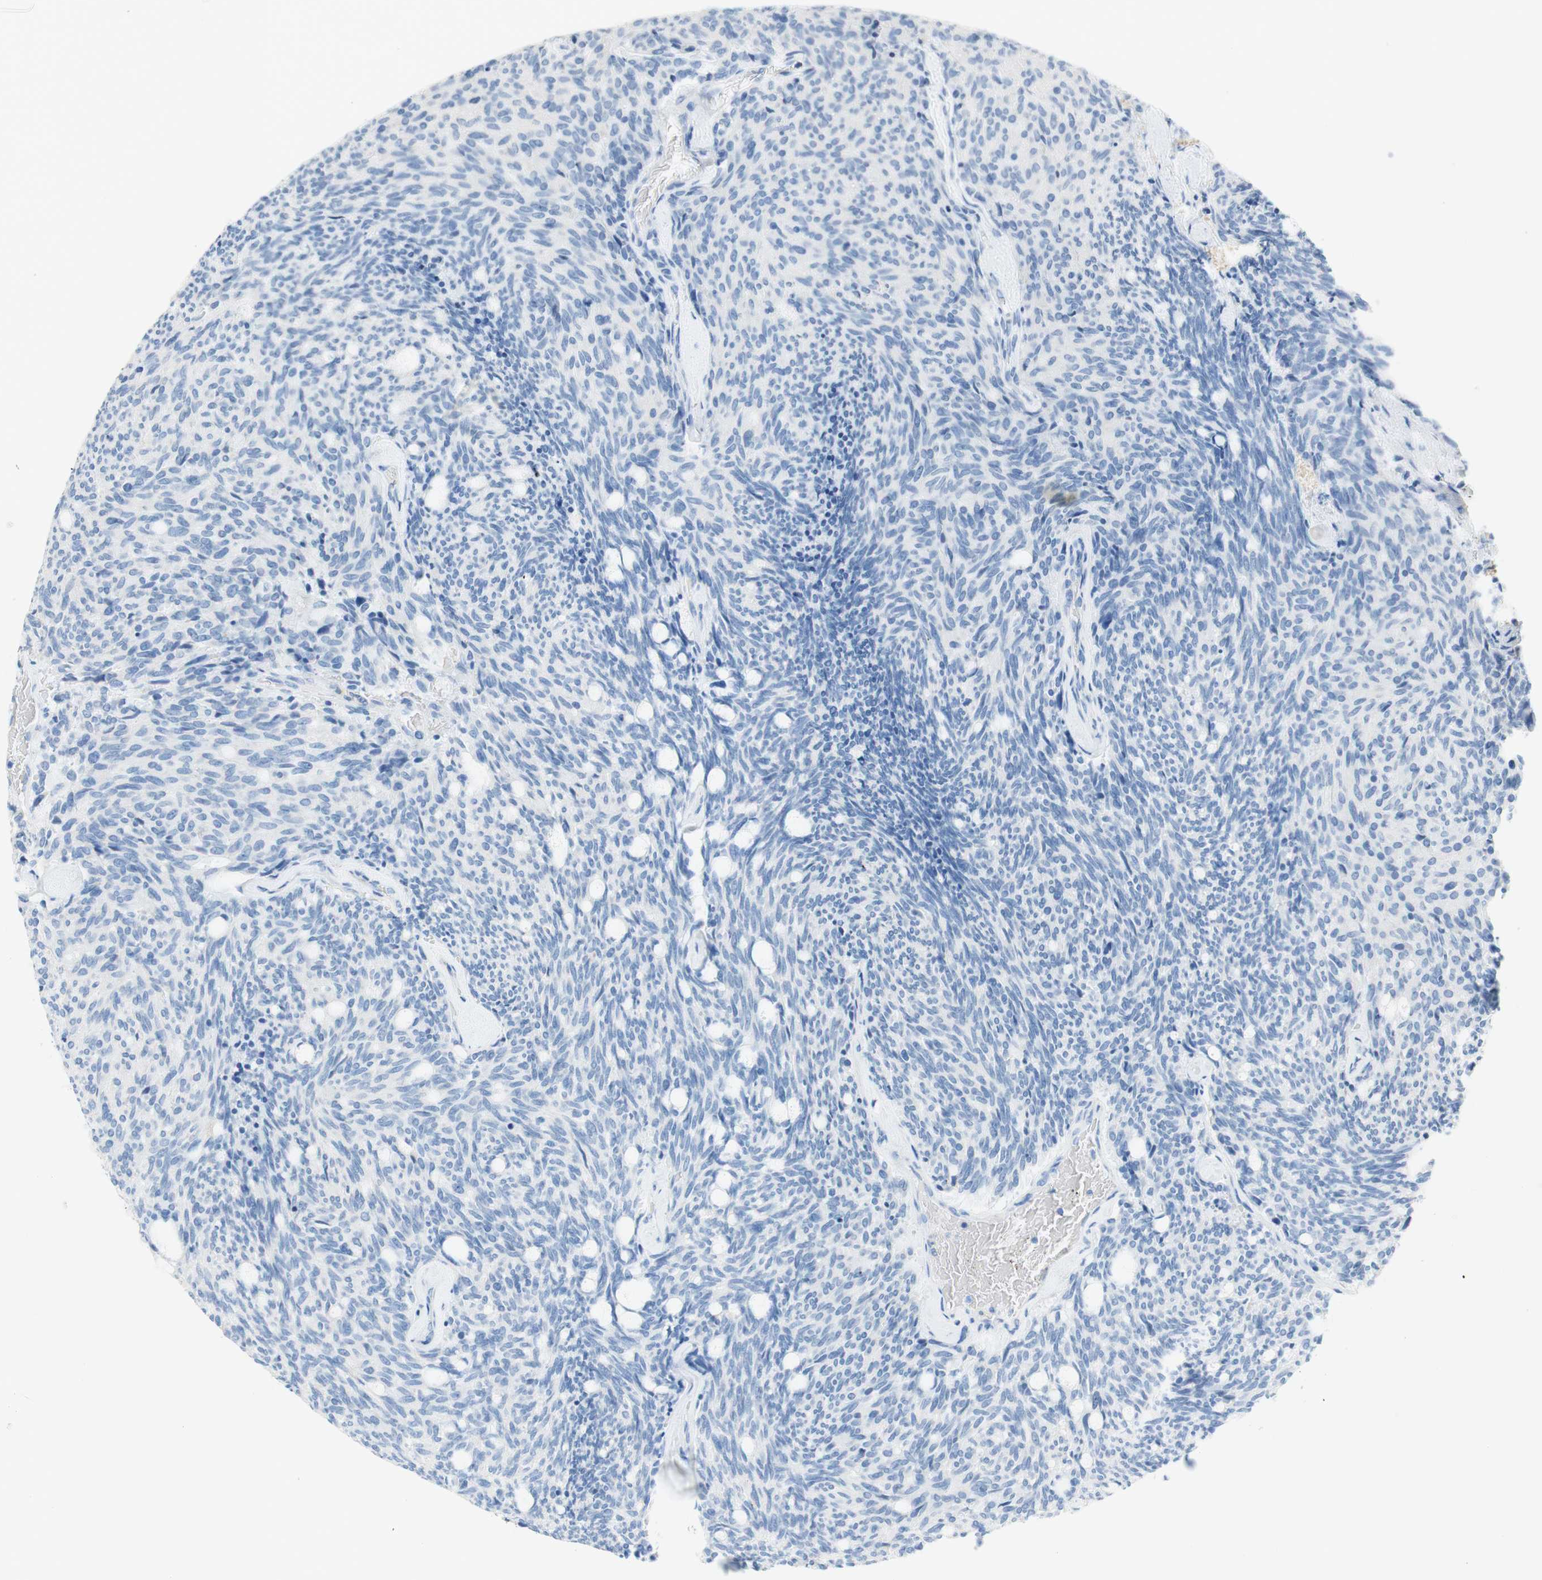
{"staining": {"intensity": "negative", "quantity": "none", "location": "none"}, "tissue": "carcinoid", "cell_type": "Tumor cells", "image_type": "cancer", "snomed": [{"axis": "morphology", "description": "Carcinoid, malignant, NOS"}, {"axis": "topography", "description": "Pancreas"}], "caption": "Protein analysis of carcinoid shows no significant expression in tumor cells.", "gene": "CEACAM1", "patient": {"sex": "female", "age": 54}}